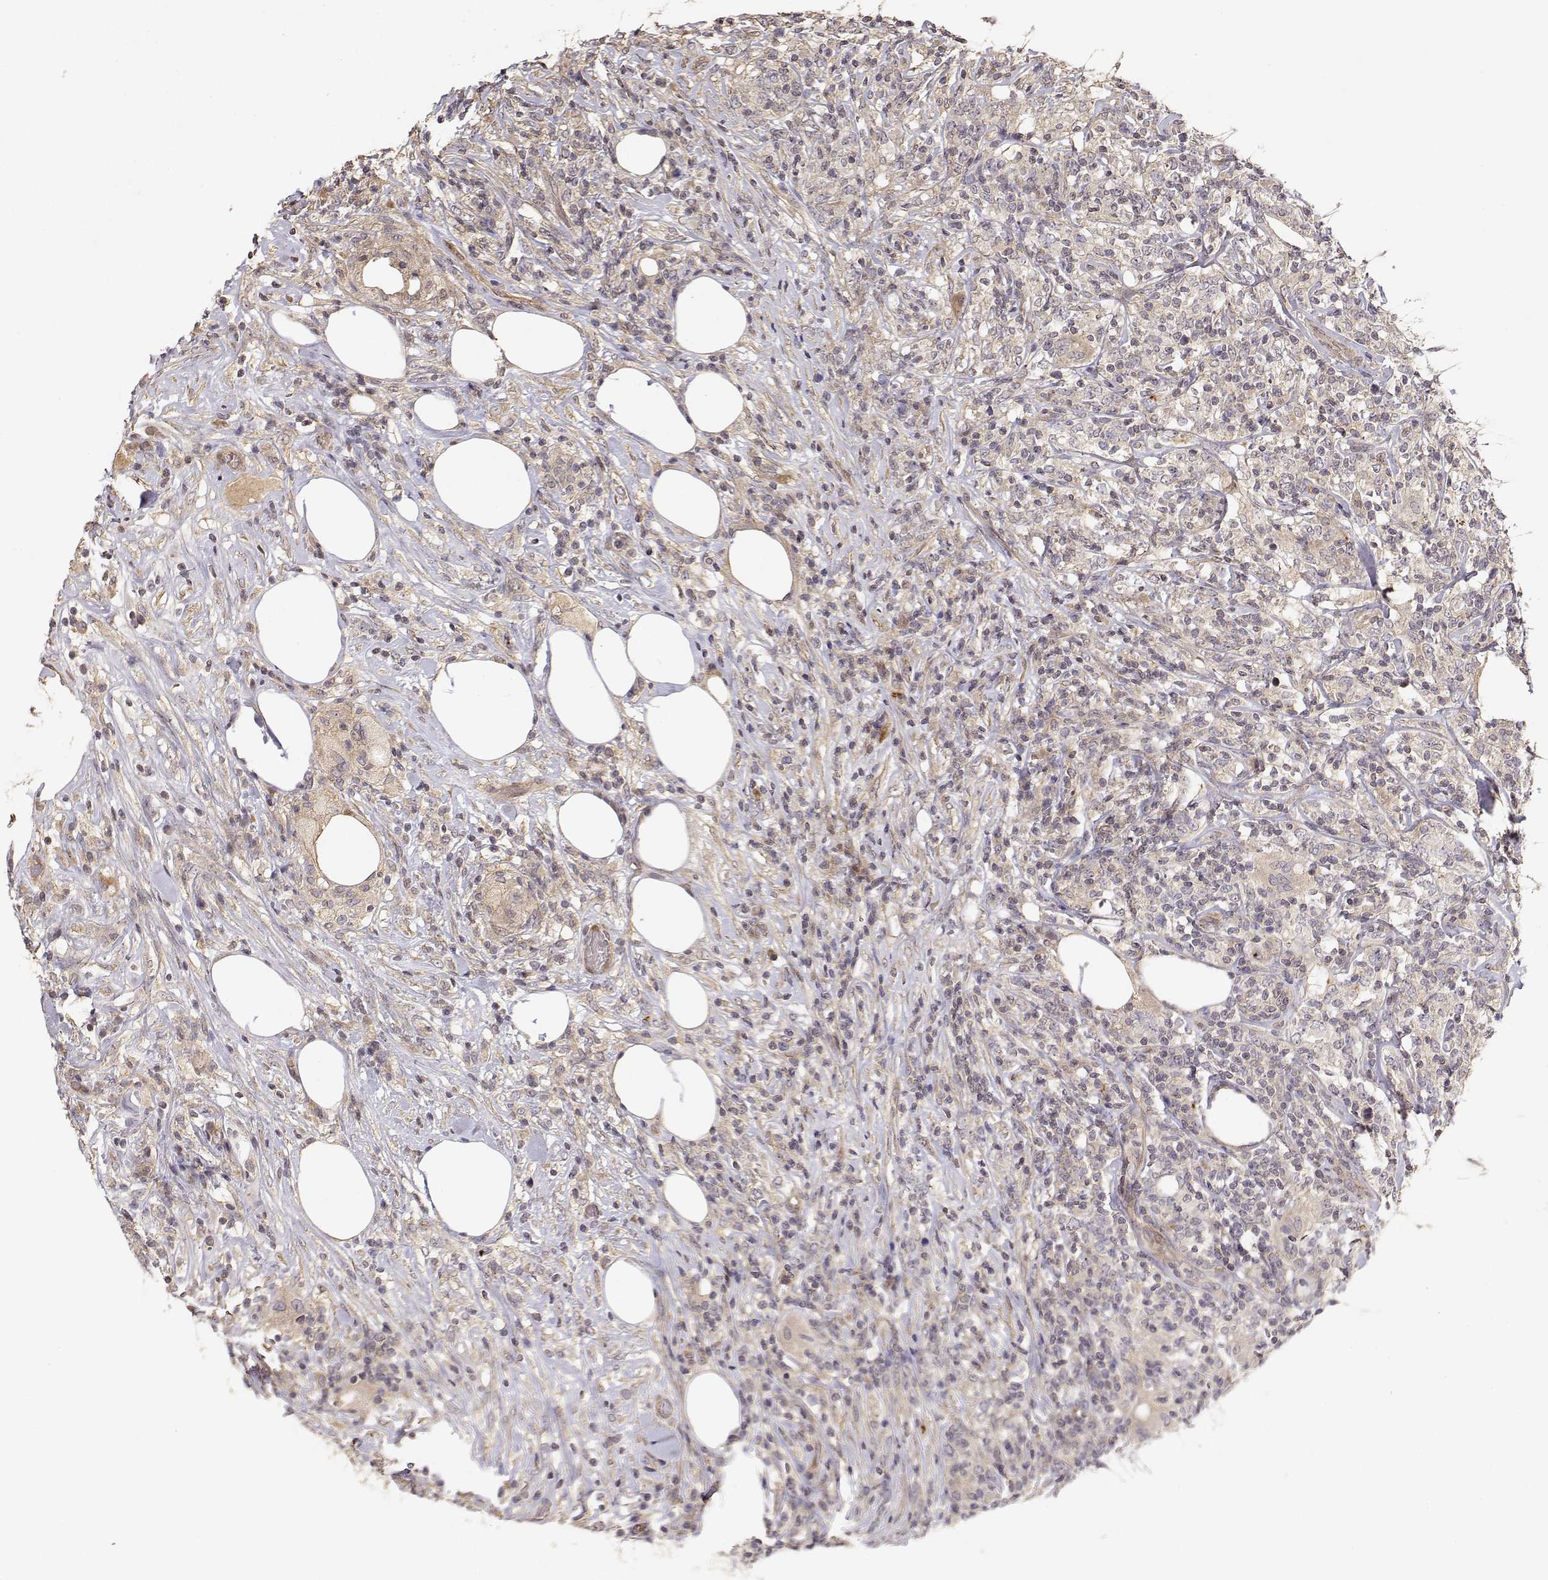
{"staining": {"intensity": "weak", "quantity": ">75%", "location": "cytoplasmic/membranous"}, "tissue": "lymphoma", "cell_type": "Tumor cells", "image_type": "cancer", "snomed": [{"axis": "morphology", "description": "Malignant lymphoma, non-Hodgkin's type, High grade"}, {"axis": "topography", "description": "Lymph node"}], "caption": "Protein staining of lymphoma tissue demonstrates weak cytoplasmic/membranous staining in approximately >75% of tumor cells. Using DAB (brown) and hematoxylin (blue) stains, captured at high magnification using brightfield microscopy.", "gene": "PICK1", "patient": {"sex": "female", "age": 84}}